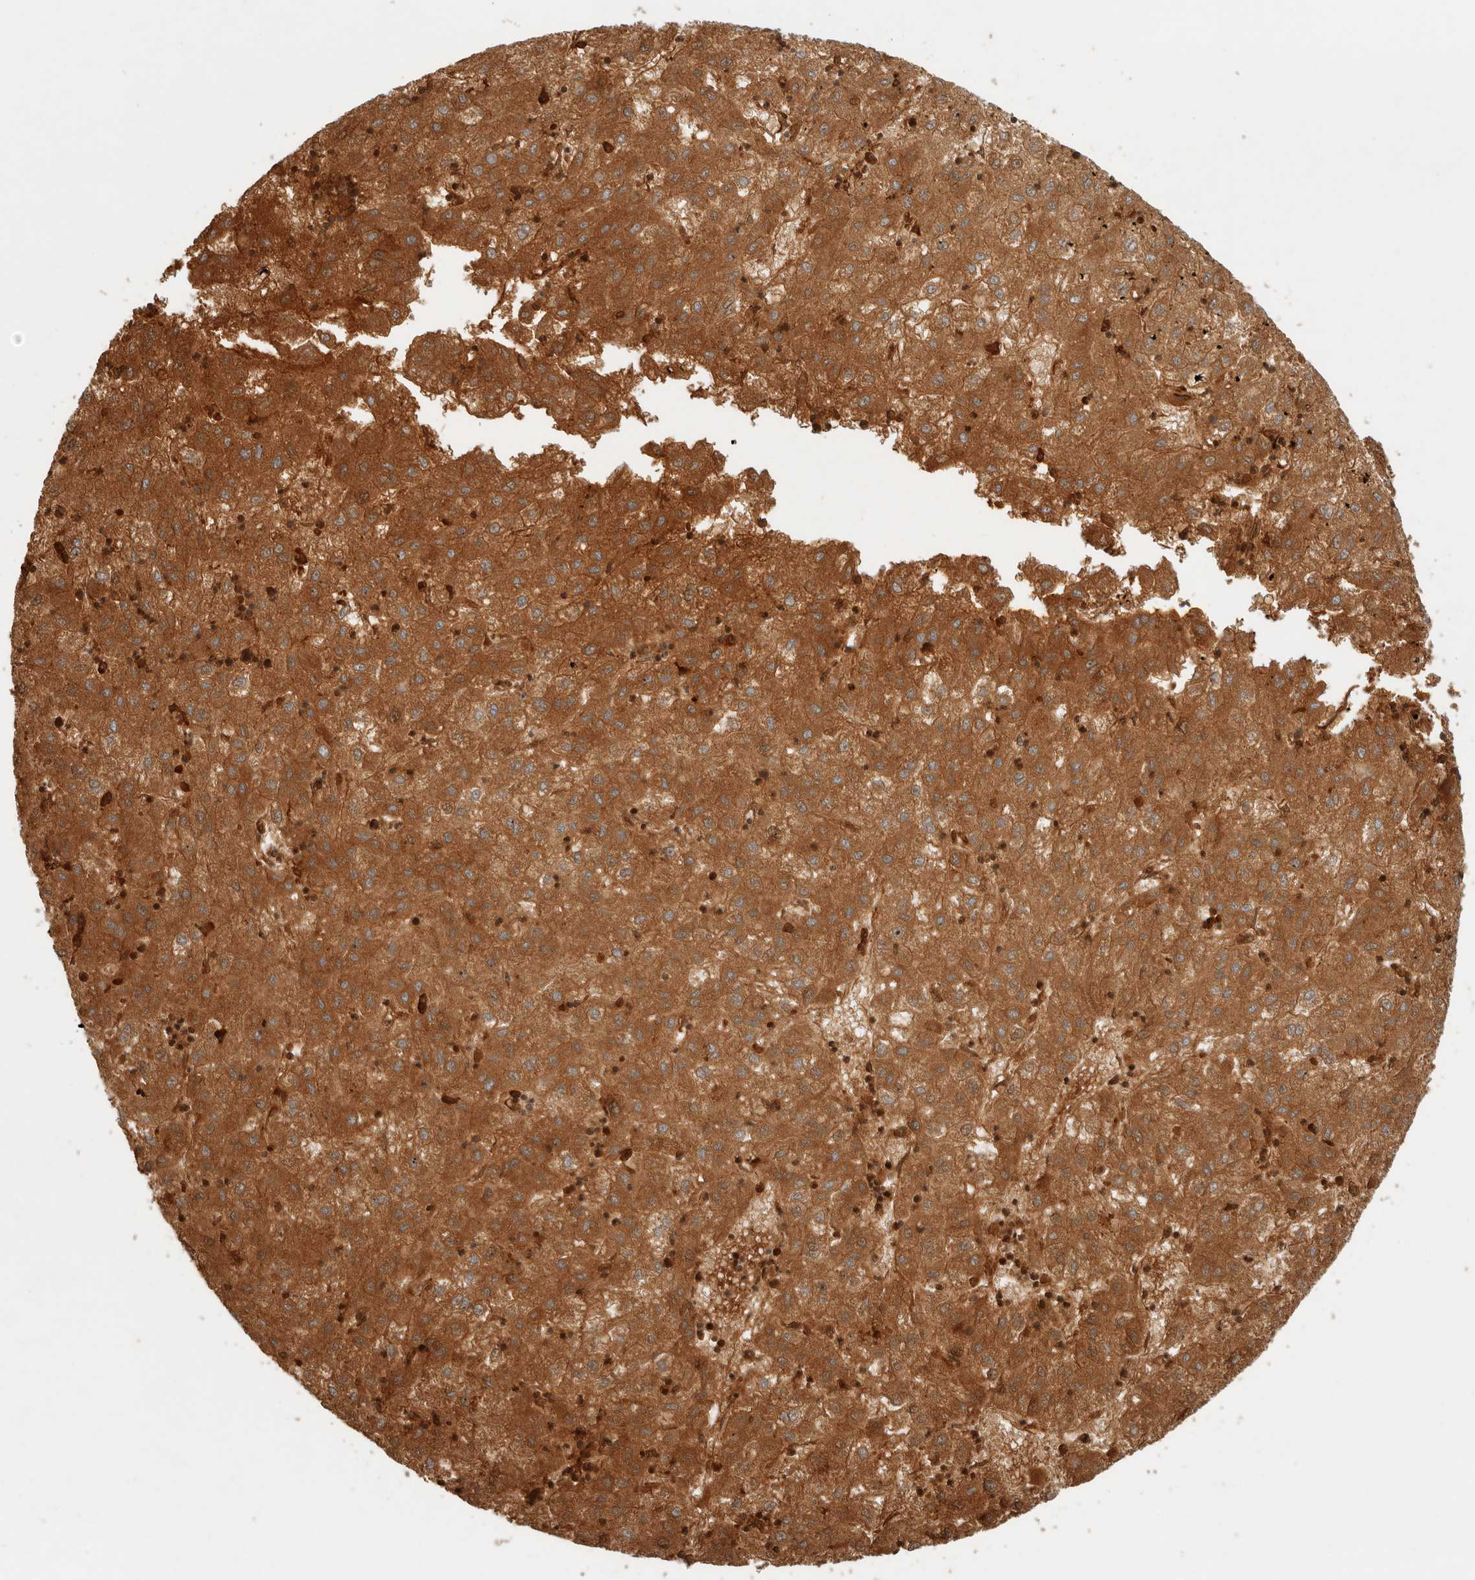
{"staining": {"intensity": "strong", "quantity": ">75%", "location": "cytoplasmic/membranous"}, "tissue": "liver cancer", "cell_type": "Tumor cells", "image_type": "cancer", "snomed": [{"axis": "morphology", "description": "Carcinoma, Hepatocellular, NOS"}, {"axis": "topography", "description": "Liver"}], "caption": "A brown stain labels strong cytoplasmic/membranous expression of a protein in human hepatocellular carcinoma (liver) tumor cells. Nuclei are stained in blue.", "gene": "AHDC1", "patient": {"sex": "male", "age": 72}}